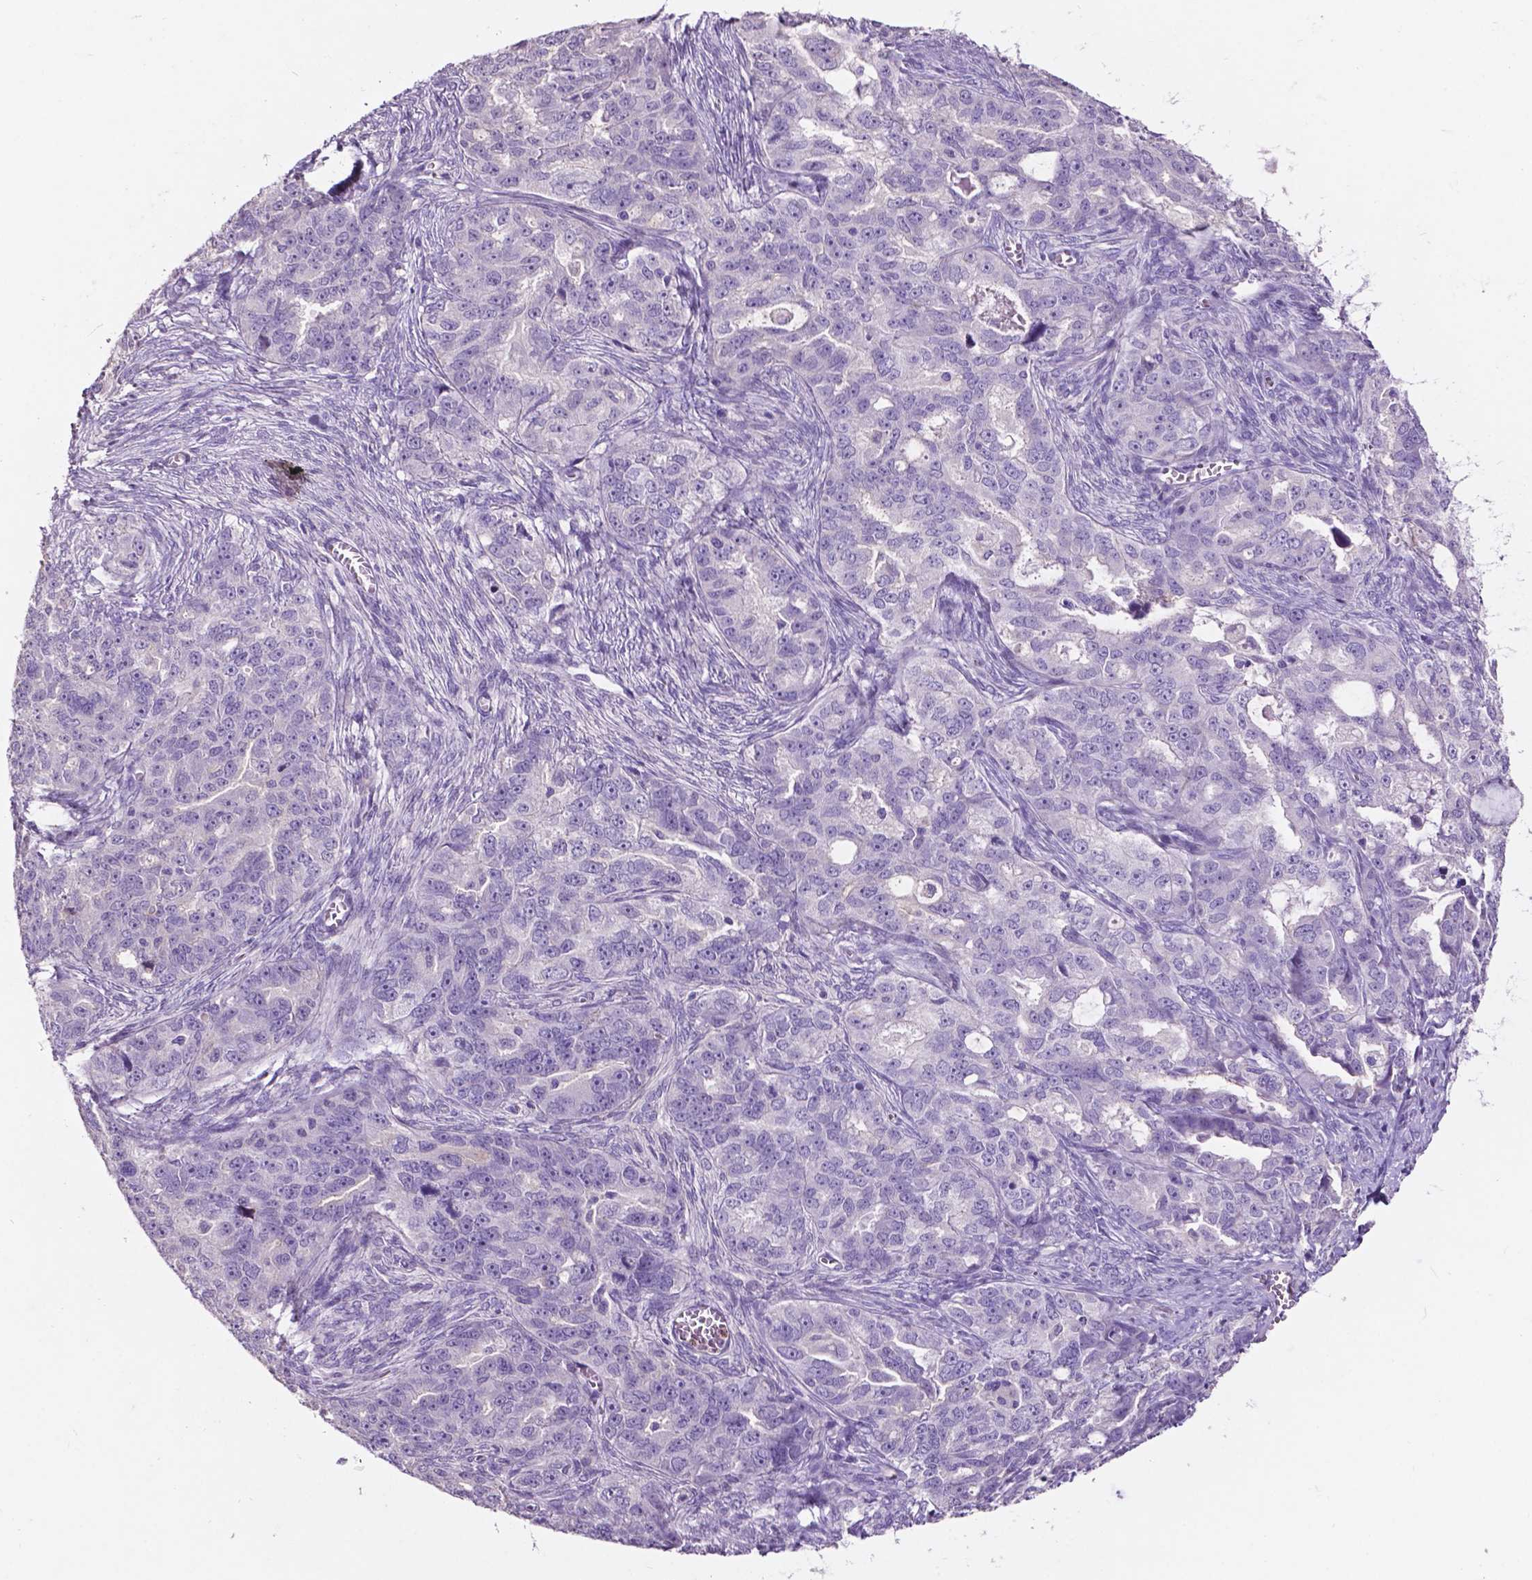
{"staining": {"intensity": "negative", "quantity": "none", "location": "none"}, "tissue": "ovarian cancer", "cell_type": "Tumor cells", "image_type": "cancer", "snomed": [{"axis": "morphology", "description": "Cystadenocarcinoma, serous, NOS"}, {"axis": "topography", "description": "Ovary"}], "caption": "Tumor cells show no significant protein positivity in ovarian cancer (serous cystadenocarcinoma).", "gene": "PLSCR1", "patient": {"sex": "female", "age": 51}}